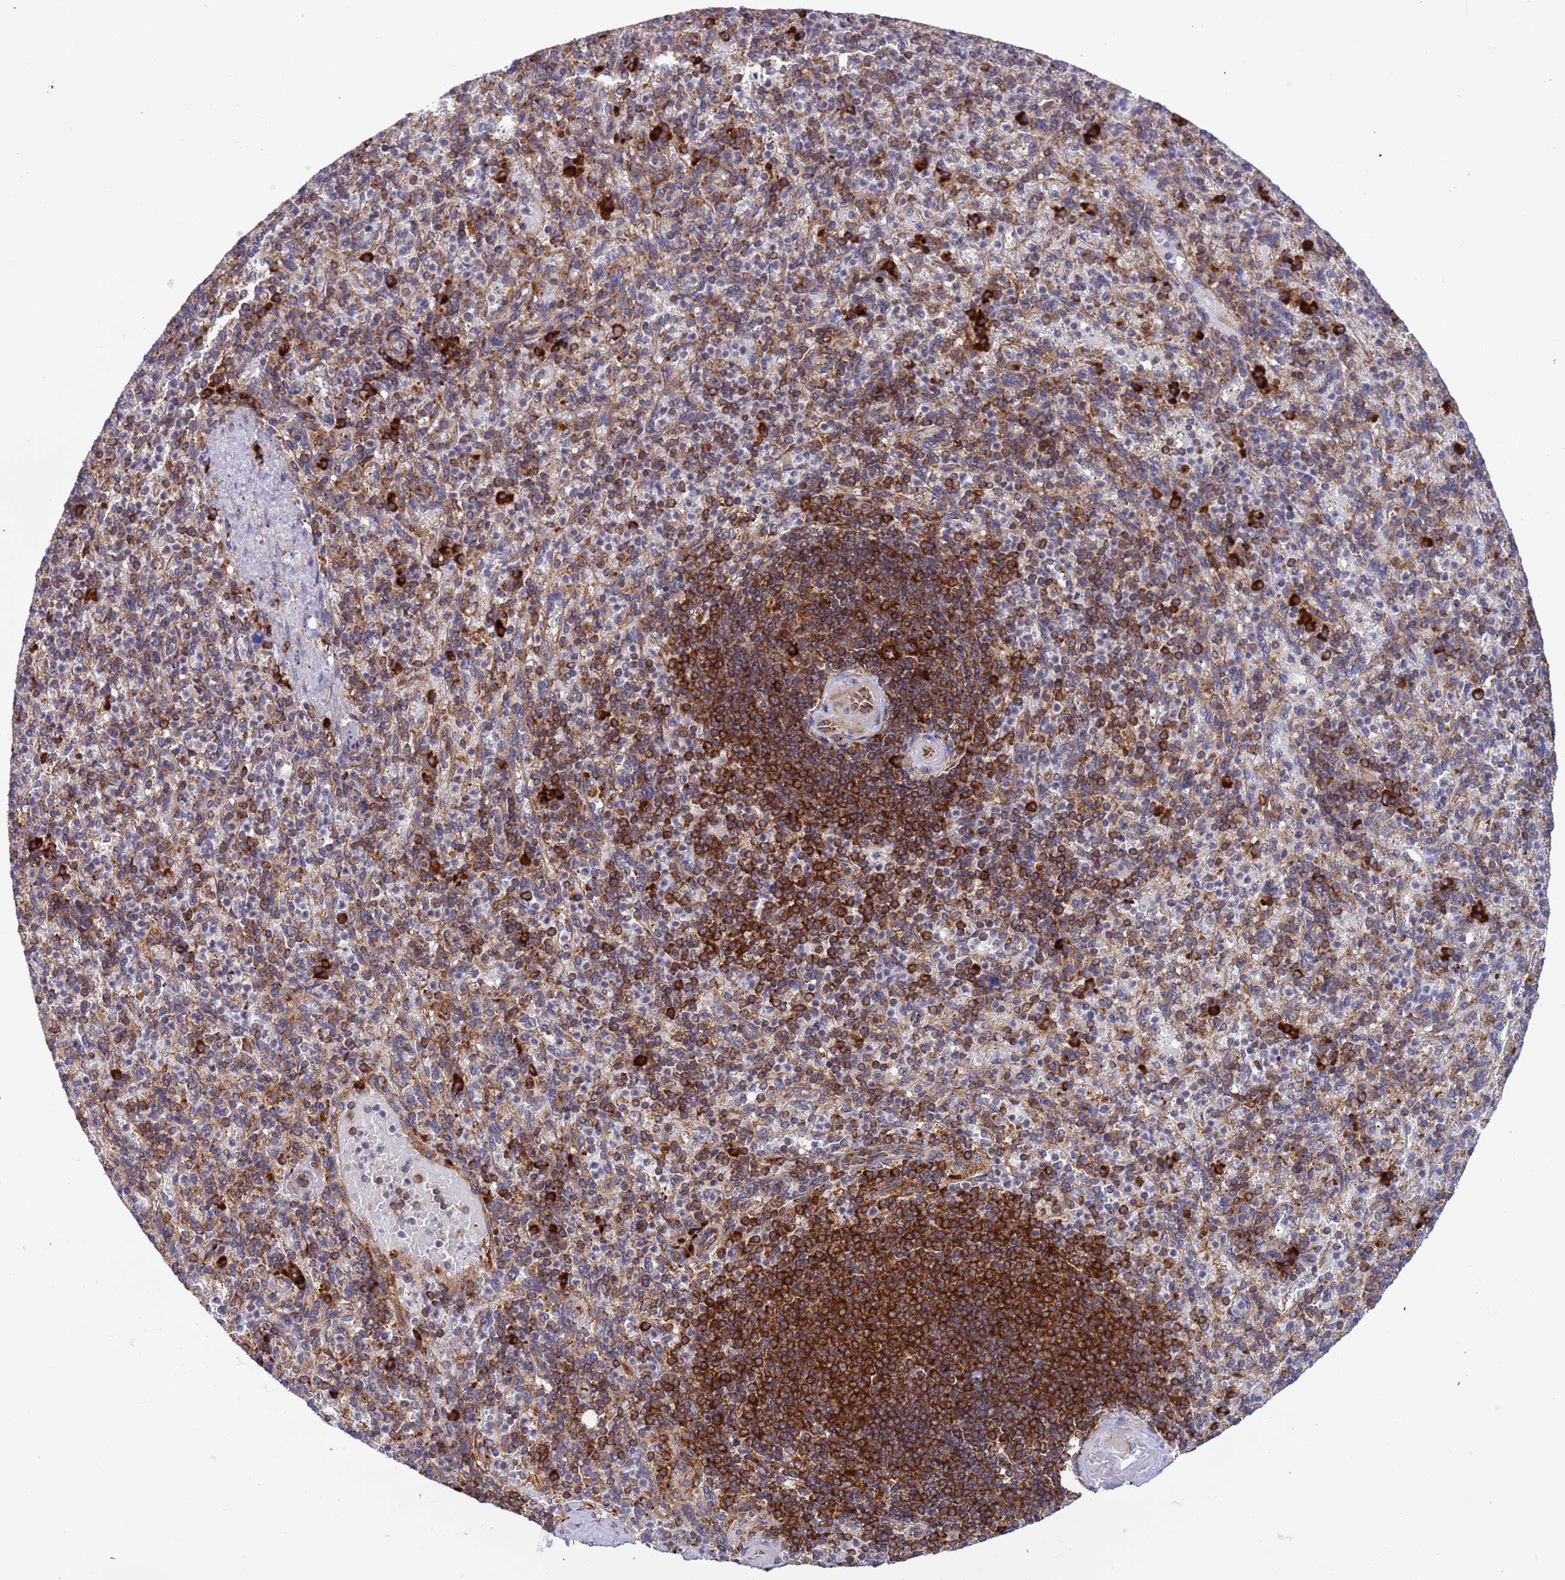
{"staining": {"intensity": "strong", "quantity": "25%-75%", "location": "cytoplasmic/membranous"}, "tissue": "spleen", "cell_type": "Cells in red pulp", "image_type": "normal", "snomed": [{"axis": "morphology", "description": "Normal tissue, NOS"}, {"axis": "topography", "description": "Spleen"}], "caption": "Cells in red pulp exhibit strong cytoplasmic/membranous expression in approximately 25%-75% of cells in benign spleen.", "gene": "RPL36", "patient": {"sex": "female", "age": 74}}